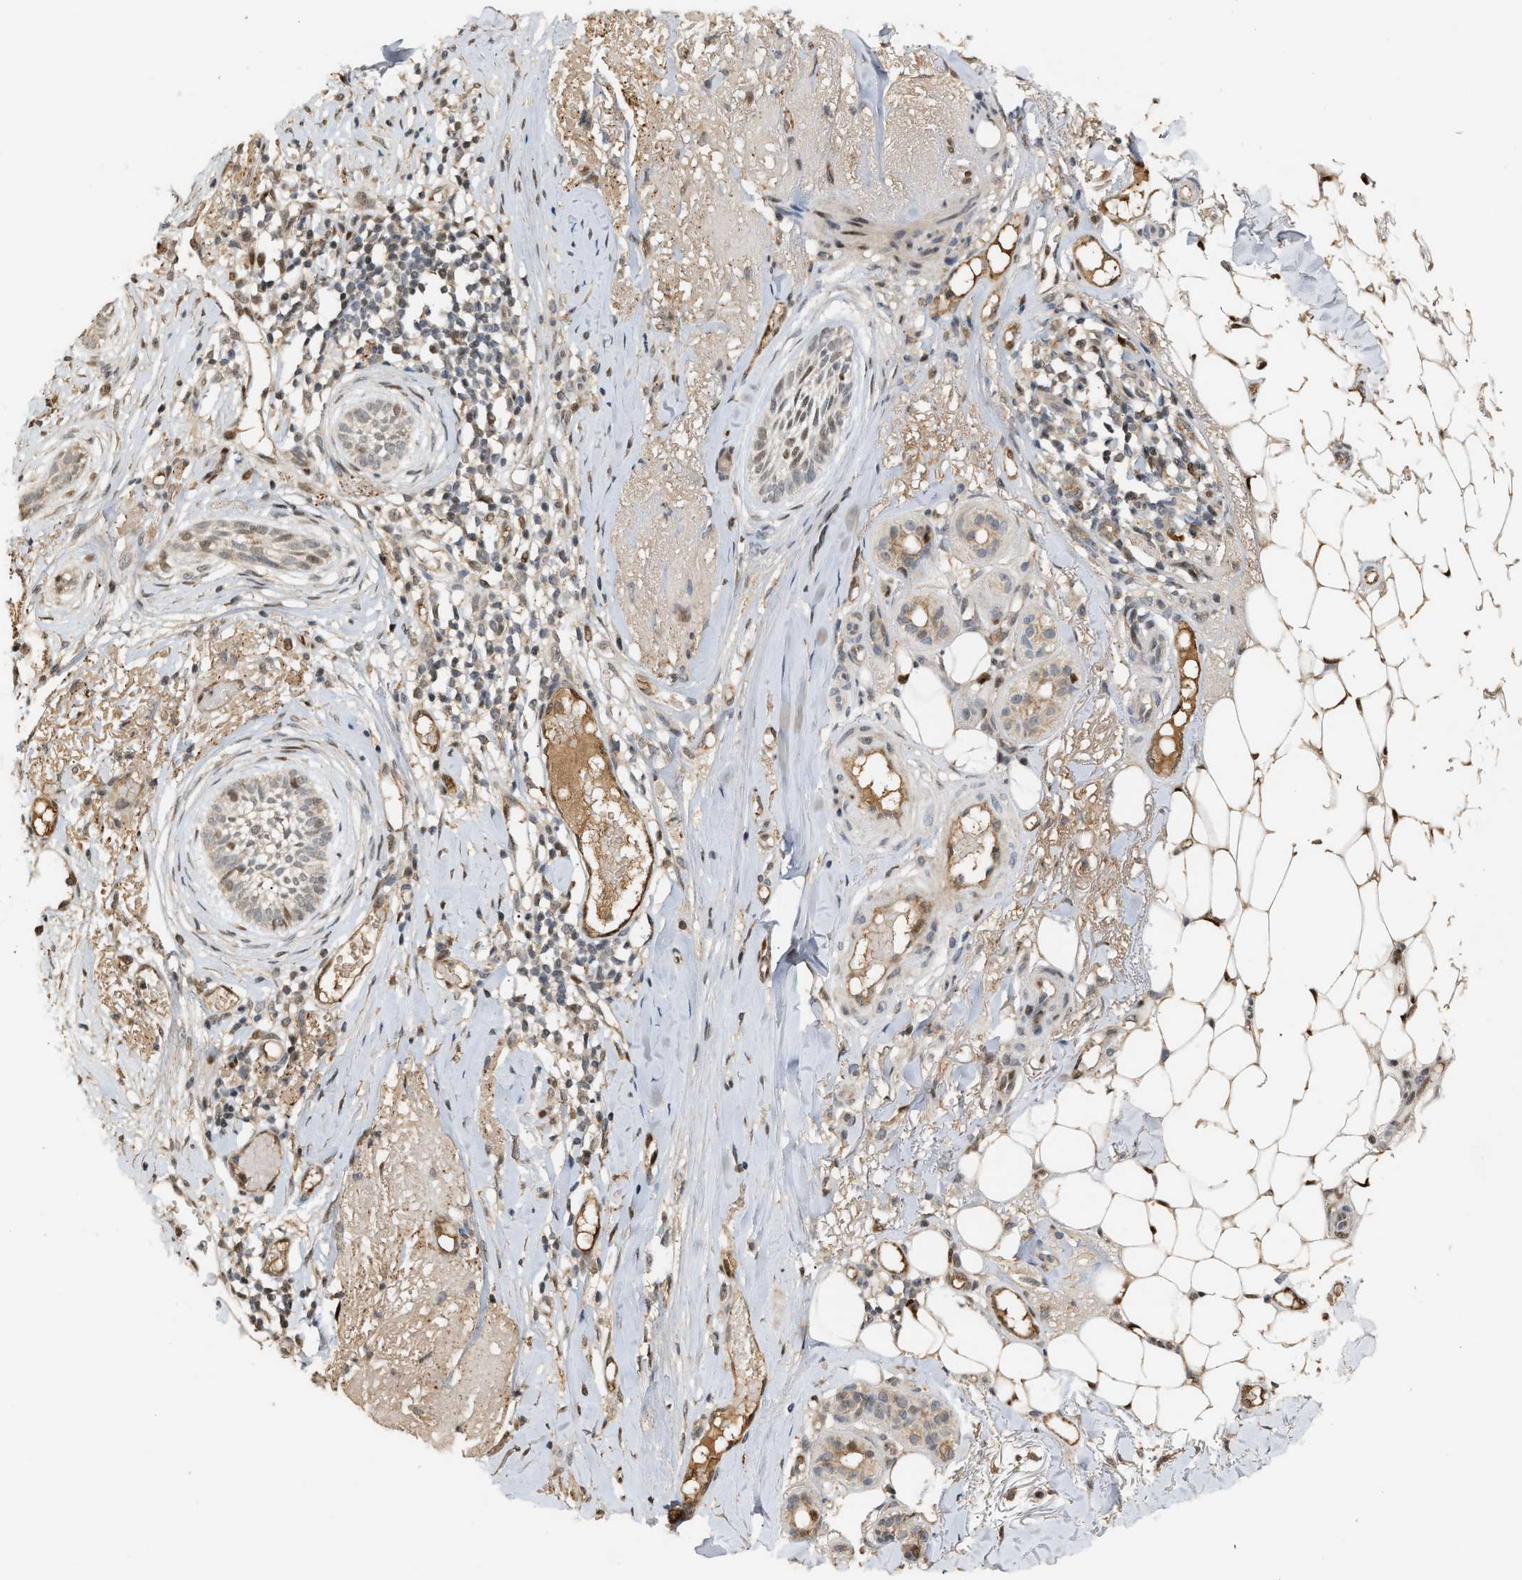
{"staining": {"intensity": "weak", "quantity": "<25%", "location": "nuclear"}, "tissue": "skin cancer", "cell_type": "Tumor cells", "image_type": "cancer", "snomed": [{"axis": "morphology", "description": "Basal cell carcinoma"}, {"axis": "topography", "description": "Skin"}], "caption": "Tumor cells show no significant staining in skin basal cell carcinoma. (DAB (3,3'-diaminobenzidine) immunohistochemistry (IHC) visualized using brightfield microscopy, high magnification).", "gene": "ZFAND5", "patient": {"sex": "female", "age": 88}}